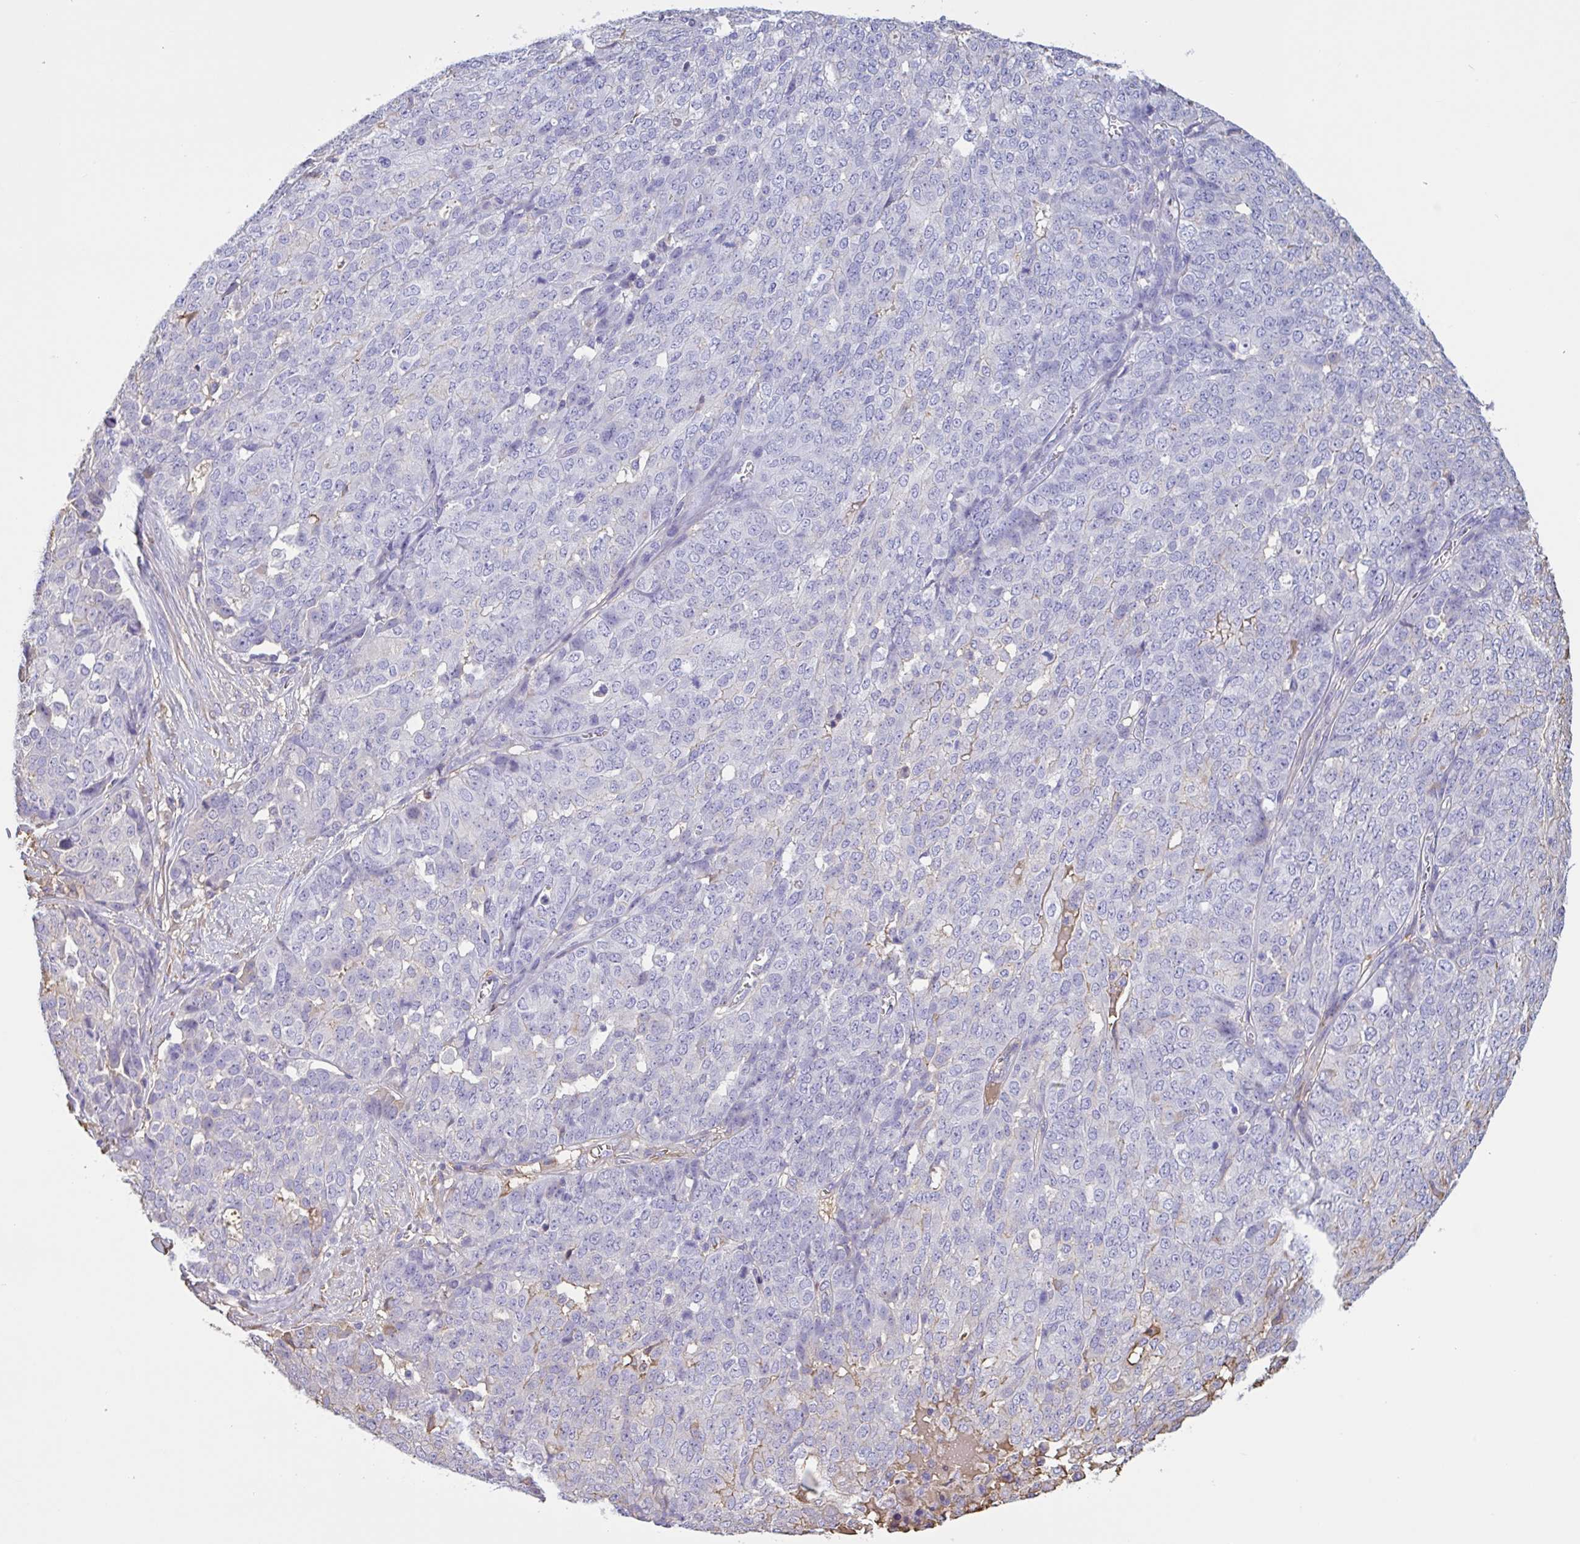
{"staining": {"intensity": "weak", "quantity": "<25%", "location": "cytoplasmic/membranous"}, "tissue": "ovarian cancer", "cell_type": "Tumor cells", "image_type": "cancer", "snomed": [{"axis": "morphology", "description": "Cystadenocarcinoma, serous, NOS"}, {"axis": "topography", "description": "Soft tissue"}, {"axis": "topography", "description": "Ovary"}], "caption": "Ovarian cancer (serous cystadenocarcinoma) was stained to show a protein in brown. There is no significant positivity in tumor cells.", "gene": "LARGE2", "patient": {"sex": "female", "age": 57}}